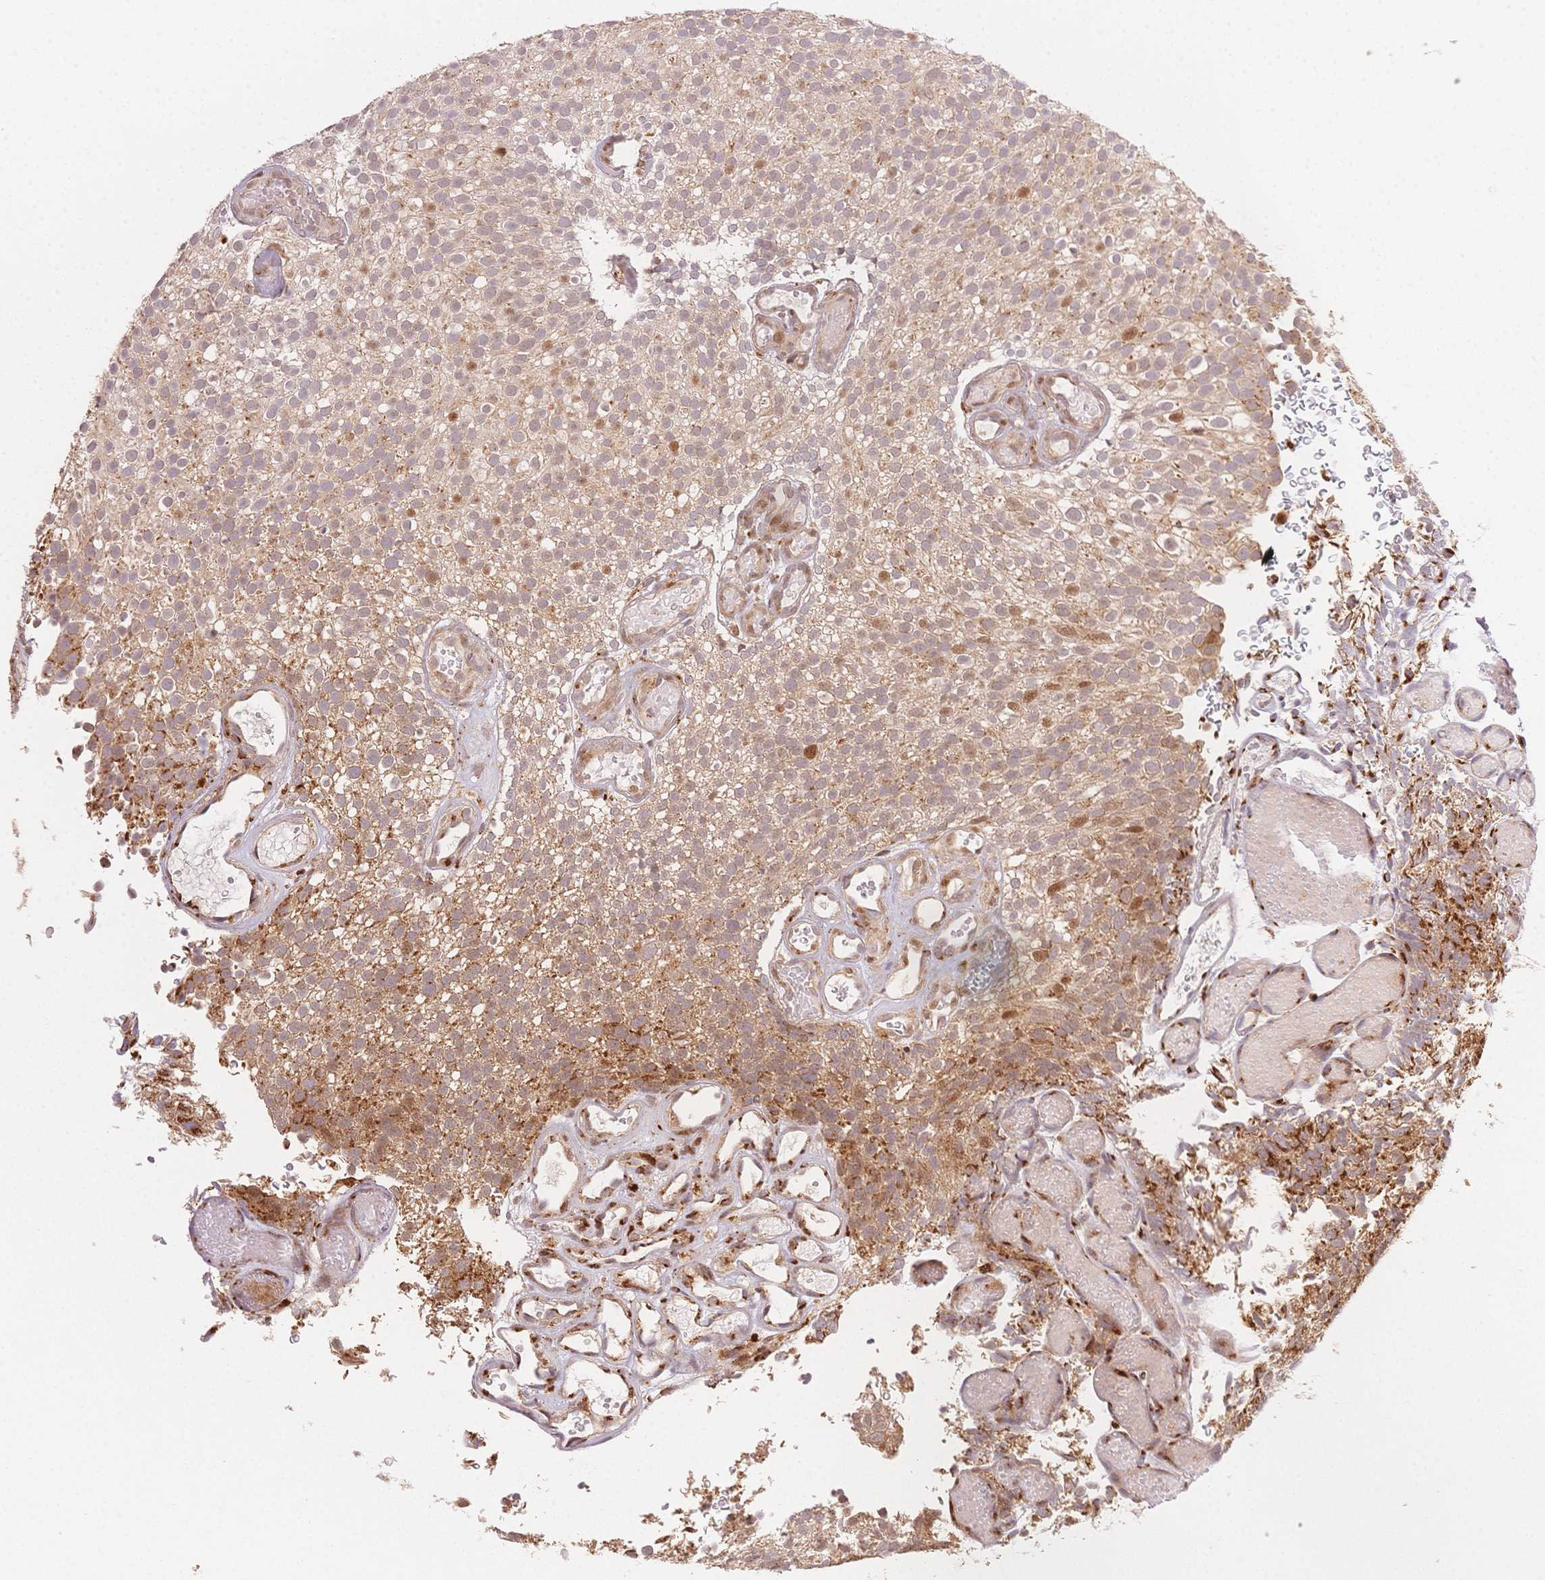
{"staining": {"intensity": "moderate", "quantity": "<25%", "location": "cytoplasmic/membranous,nuclear"}, "tissue": "urothelial cancer", "cell_type": "Tumor cells", "image_type": "cancer", "snomed": [{"axis": "morphology", "description": "Urothelial carcinoma, Low grade"}, {"axis": "topography", "description": "Urinary bladder"}], "caption": "Low-grade urothelial carcinoma tissue shows moderate cytoplasmic/membranous and nuclear expression in about <25% of tumor cells, visualized by immunohistochemistry.", "gene": "STK39", "patient": {"sex": "male", "age": 78}}